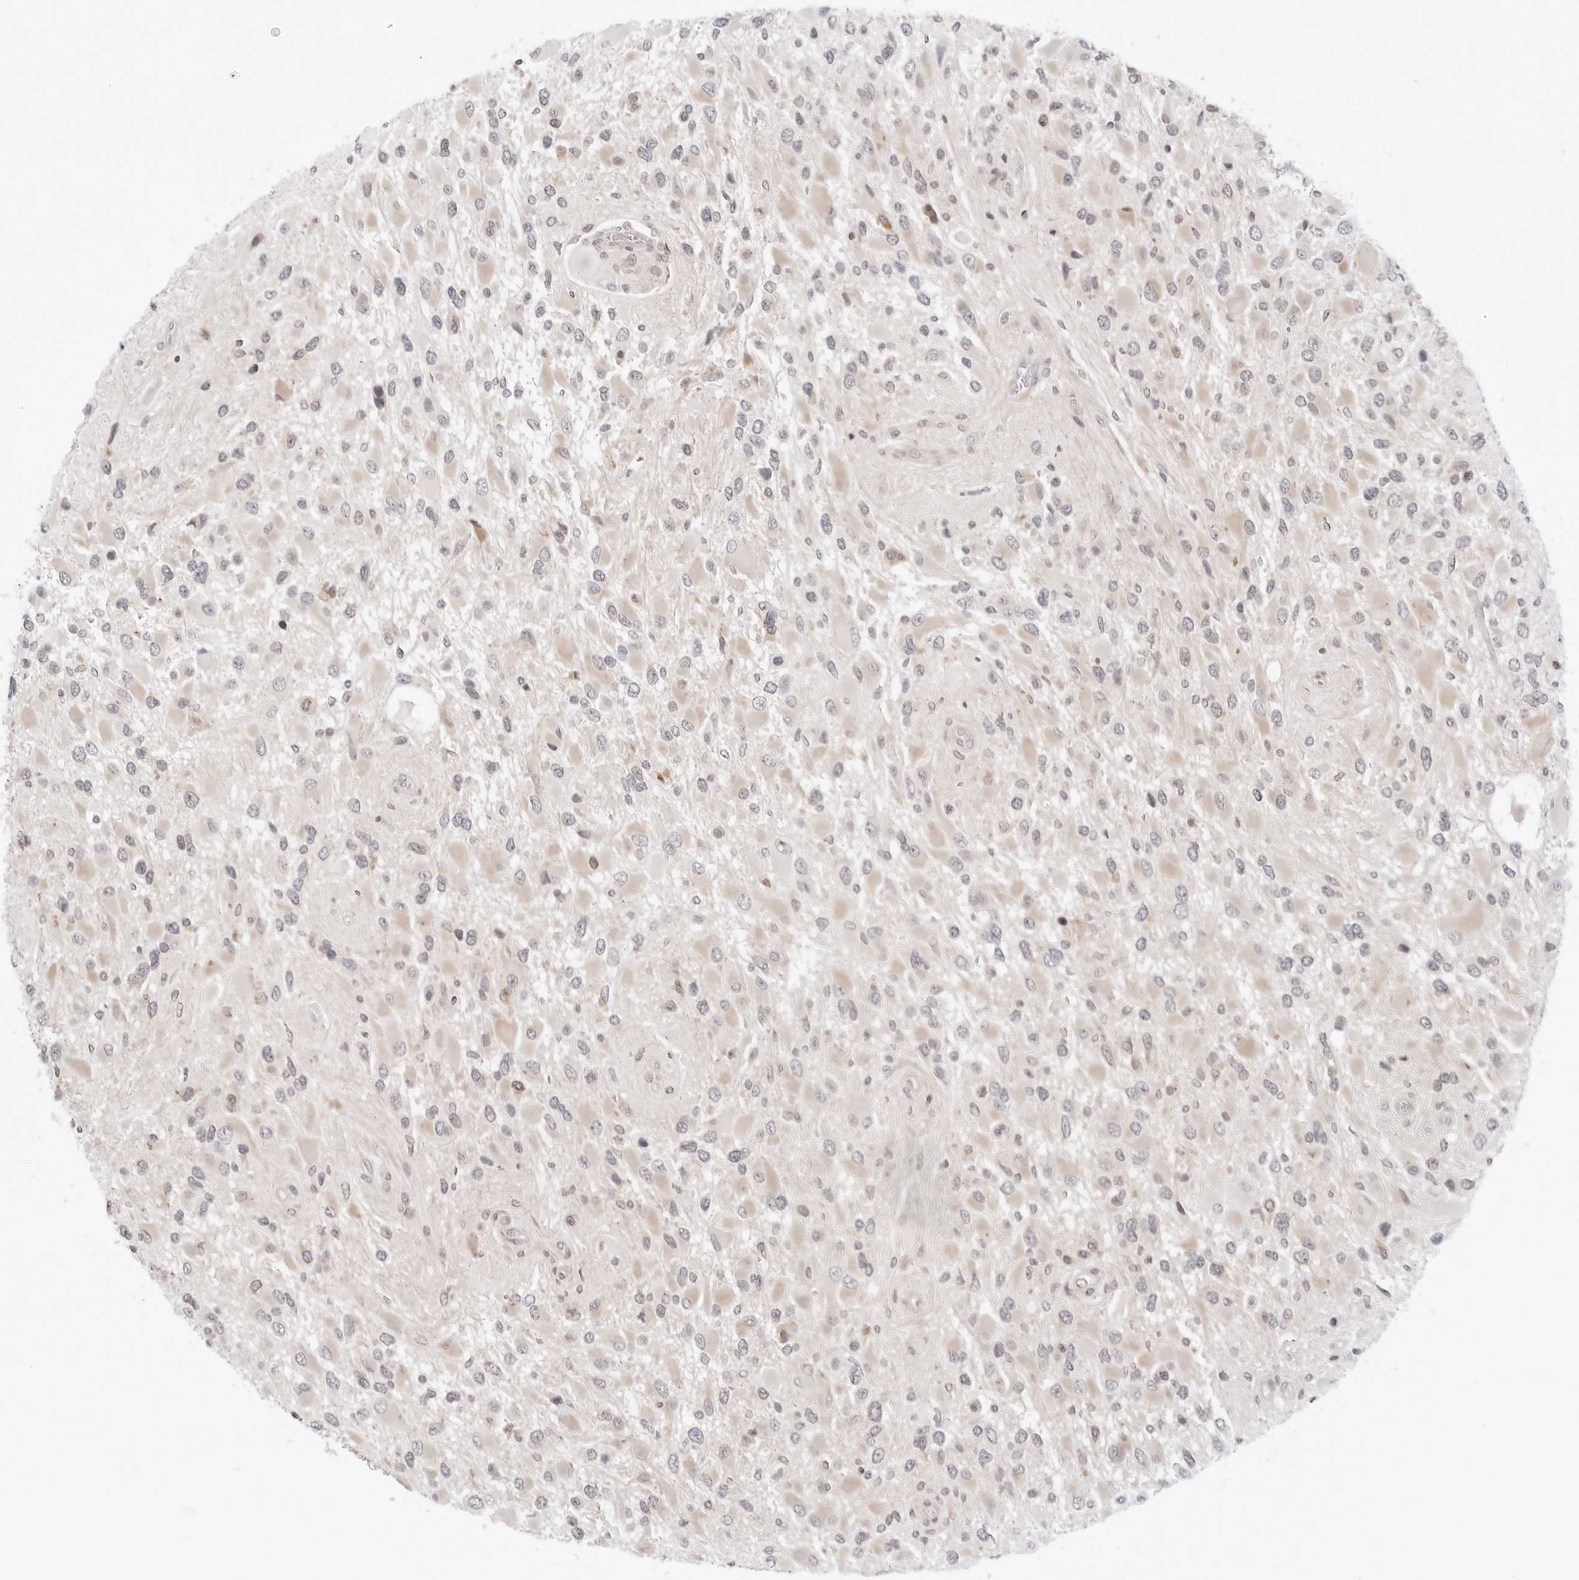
{"staining": {"intensity": "negative", "quantity": "none", "location": "none"}, "tissue": "glioma", "cell_type": "Tumor cells", "image_type": "cancer", "snomed": [{"axis": "morphology", "description": "Glioma, malignant, High grade"}, {"axis": "topography", "description": "Brain"}], "caption": "Immunohistochemistry of human glioma exhibits no expression in tumor cells.", "gene": "NUDC", "patient": {"sex": "male", "age": 53}}